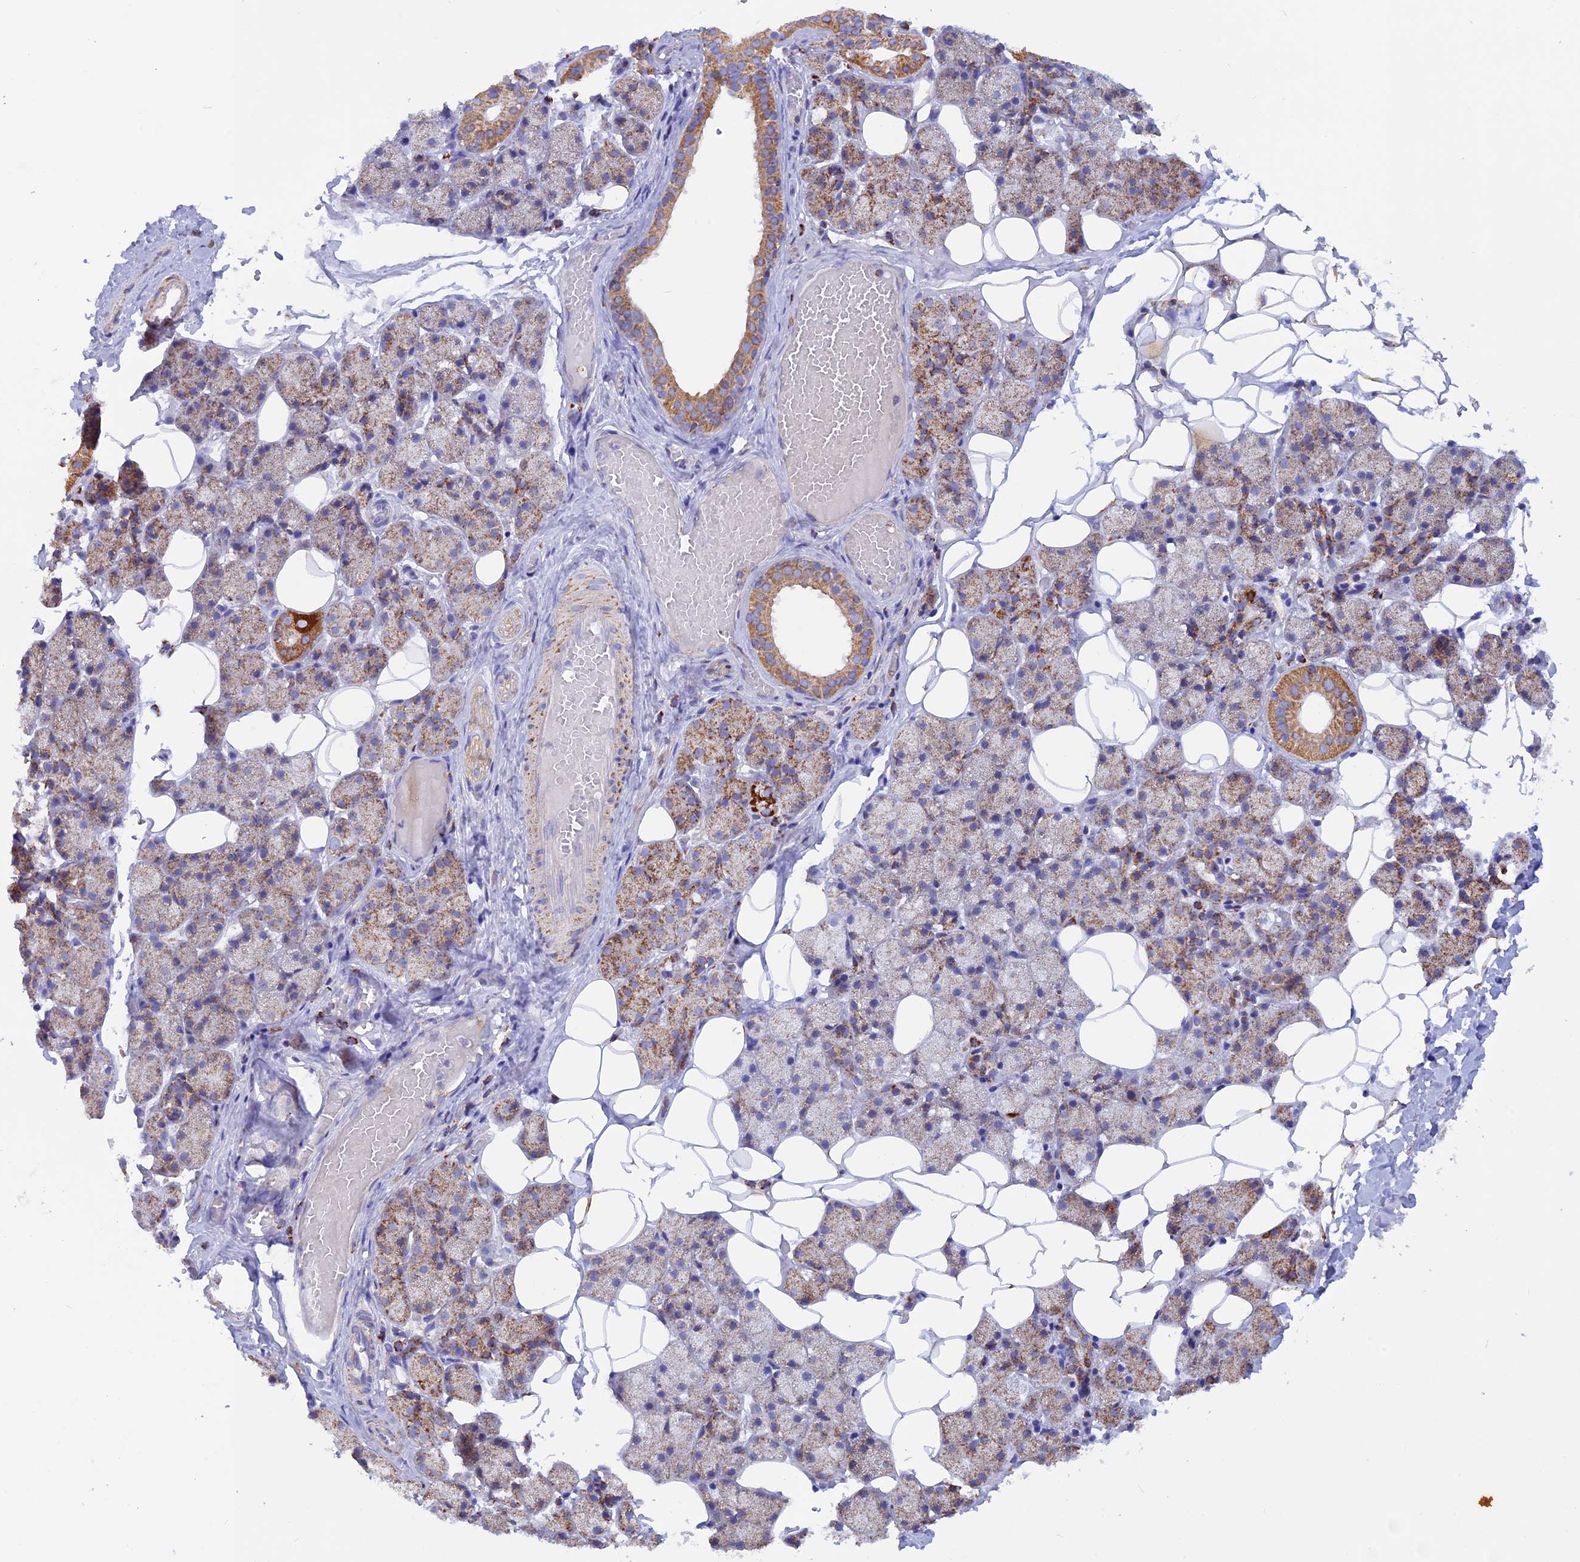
{"staining": {"intensity": "moderate", "quantity": "25%-75%", "location": "cytoplasmic/membranous"}, "tissue": "salivary gland", "cell_type": "Glandular cells", "image_type": "normal", "snomed": [{"axis": "morphology", "description": "Normal tissue, NOS"}, {"axis": "topography", "description": "Salivary gland"}], "caption": "Immunohistochemistry histopathology image of benign salivary gland stained for a protein (brown), which exhibits medium levels of moderate cytoplasmic/membranous positivity in approximately 25%-75% of glandular cells.", "gene": "GCDH", "patient": {"sex": "female", "age": 33}}